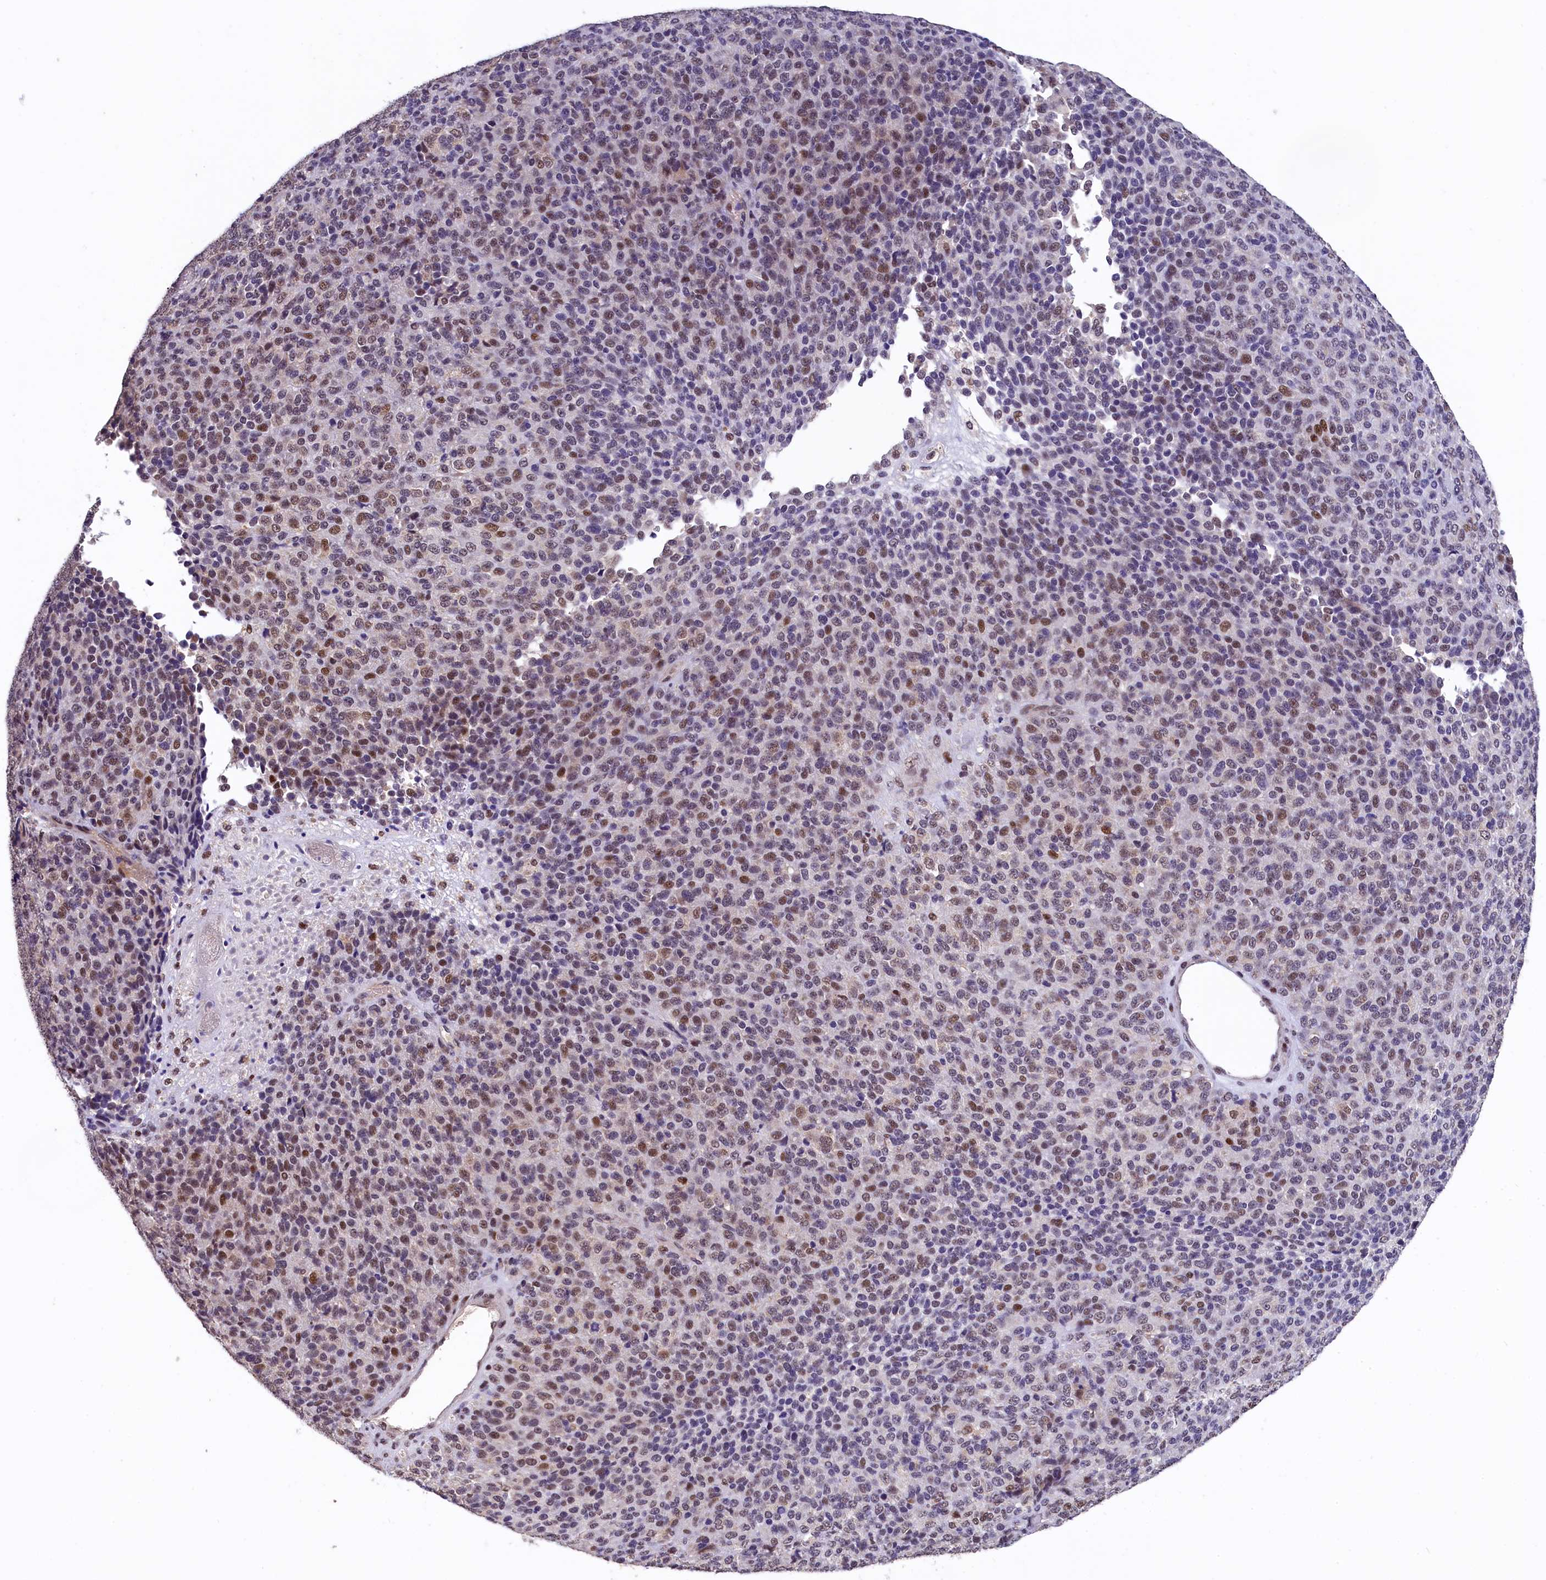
{"staining": {"intensity": "moderate", "quantity": "25%-75%", "location": "nuclear"}, "tissue": "melanoma", "cell_type": "Tumor cells", "image_type": "cancer", "snomed": [{"axis": "morphology", "description": "Malignant melanoma, Metastatic site"}, {"axis": "topography", "description": "Brain"}], "caption": "A high-resolution image shows immunohistochemistry (IHC) staining of melanoma, which reveals moderate nuclear expression in about 25%-75% of tumor cells.", "gene": "HECTD4", "patient": {"sex": "female", "age": 56}}